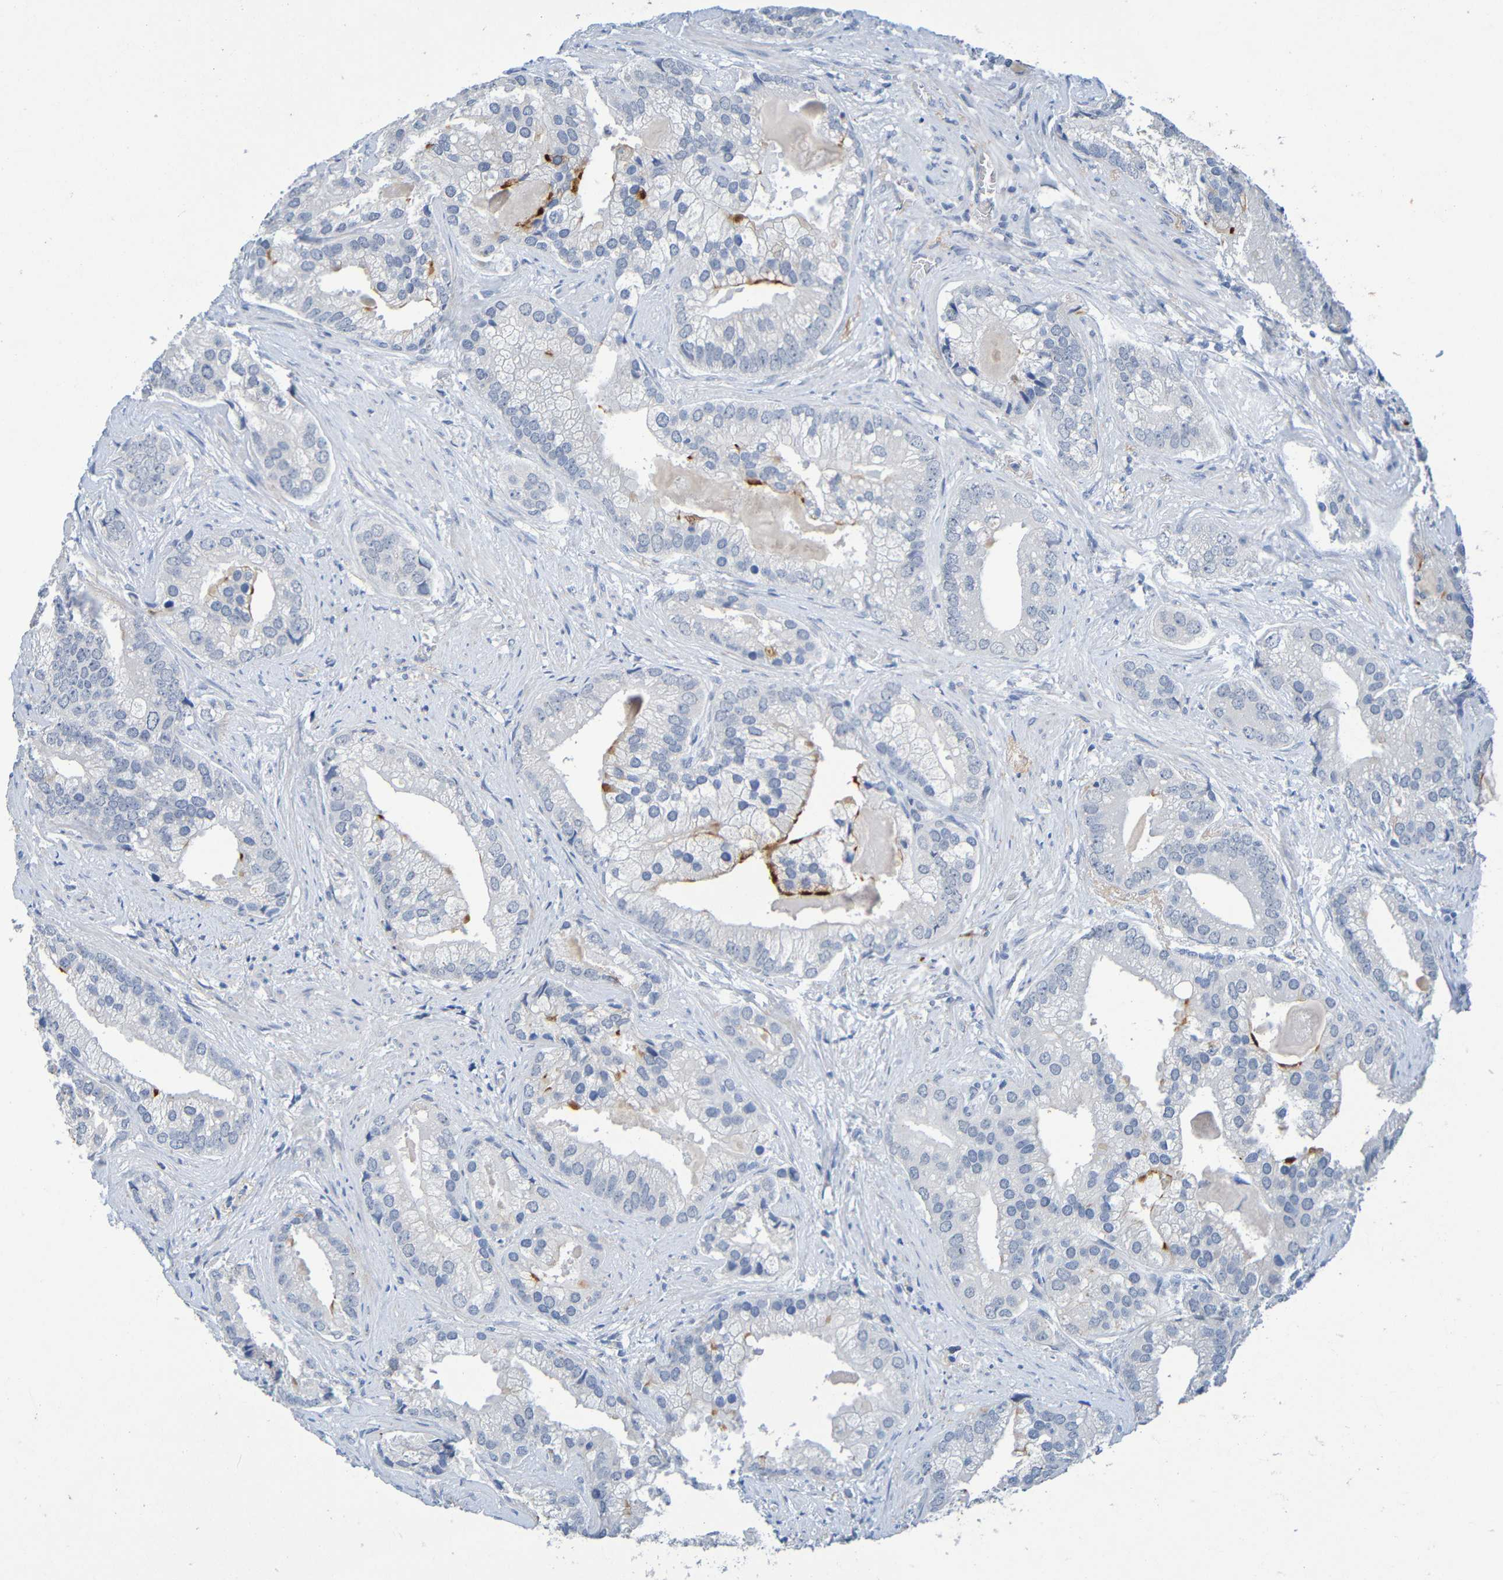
{"staining": {"intensity": "moderate", "quantity": "<25%", "location": "cytoplasmic/membranous"}, "tissue": "prostate cancer", "cell_type": "Tumor cells", "image_type": "cancer", "snomed": [{"axis": "morphology", "description": "Adenocarcinoma, Low grade"}, {"axis": "topography", "description": "Prostate"}], "caption": "IHC (DAB (3,3'-diaminobenzidine)) staining of prostate low-grade adenocarcinoma reveals moderate cytoplasmic/membranous protein expression in about <25% of tumor cells.", "gene": "IL10", "patient": {"sex": "male", "age": 71}}